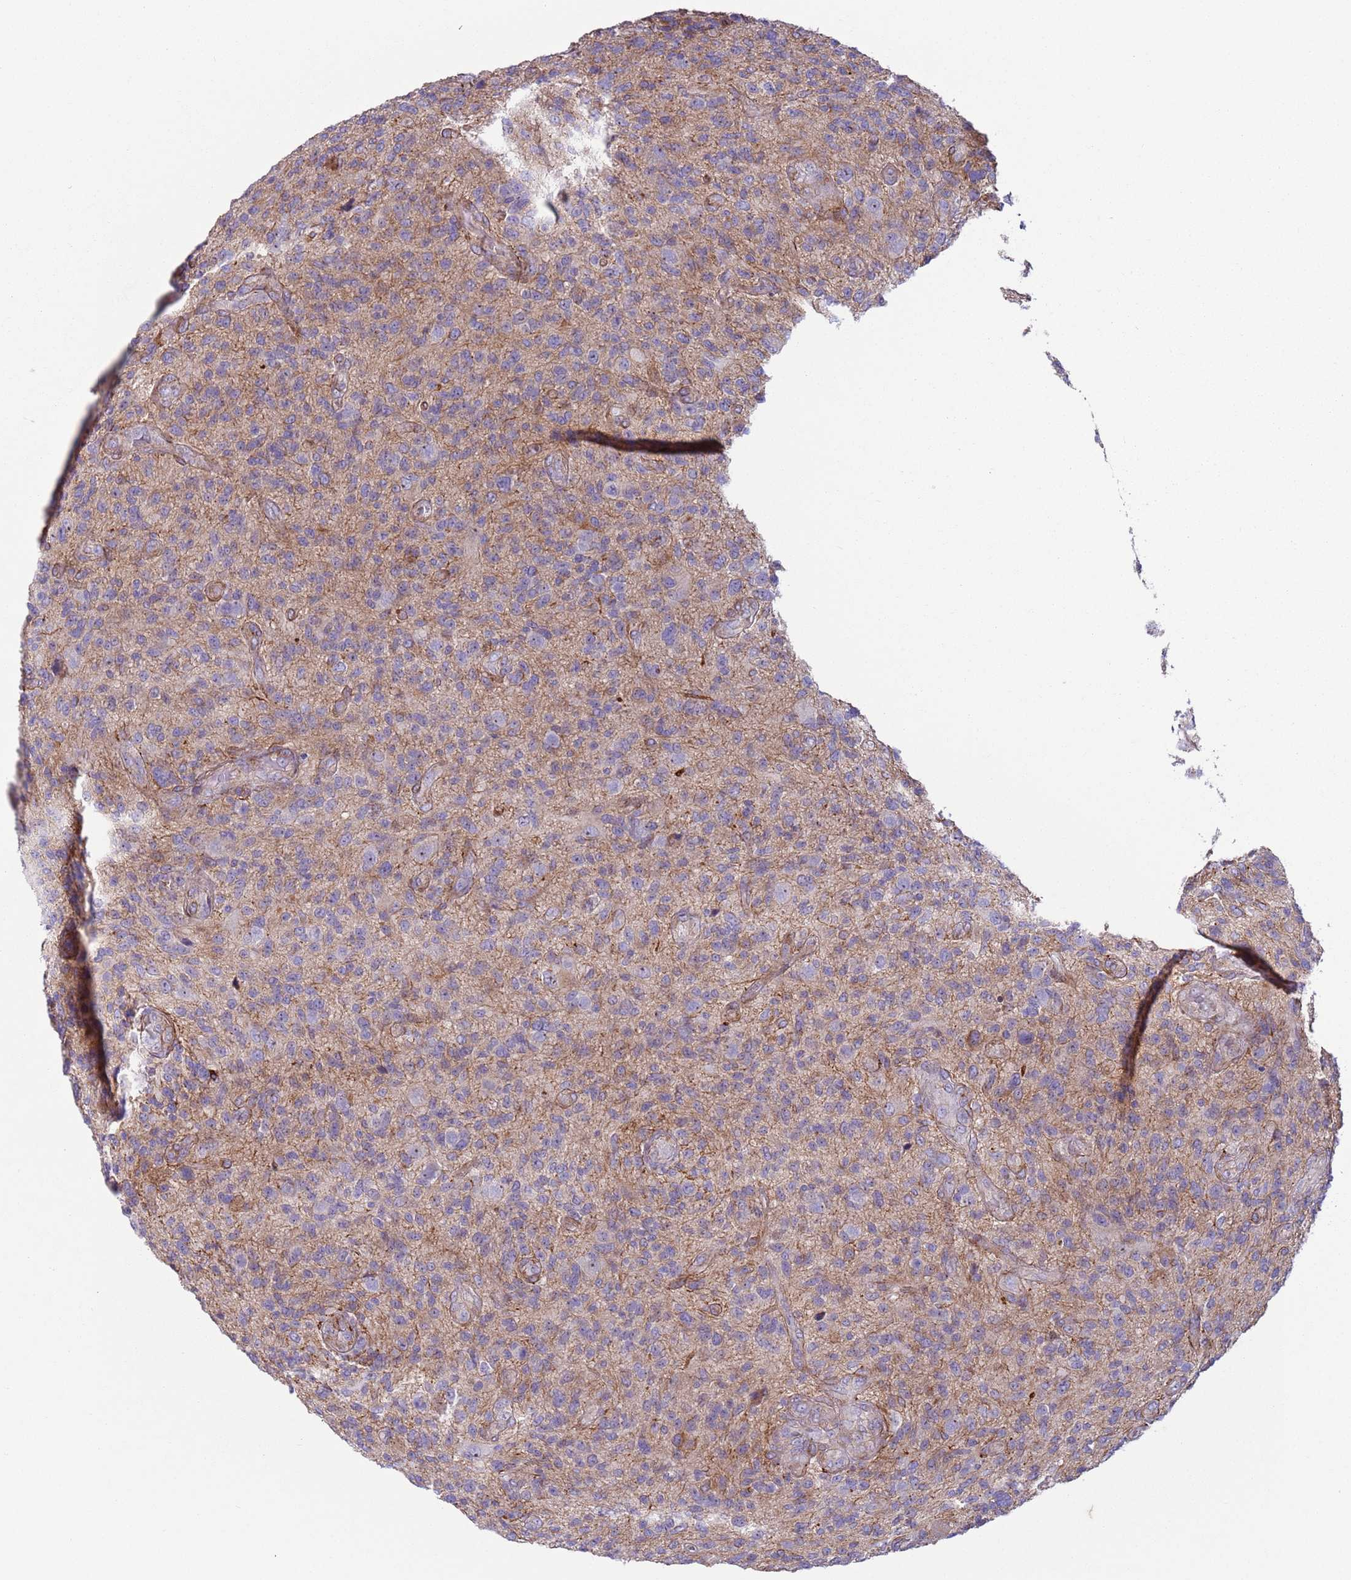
{"staining": {"intensity": "negative", "quantity": "none", "location": "none"}, "tissue": "glioma", "cell_type": "Tumor cells", "image_type": "cancer", "snomed": [{"axis": "morphology", "description": "Glioma, malignant, High grade"}, {"axis": "topography", "description": "Brain"}], "caption": "Micrograph shows no protein staining in tumor cells of high-grade glioma (malignant) tissue.", "gene": "HEATR1", "patient": {"sex": "male", "age": 47}}